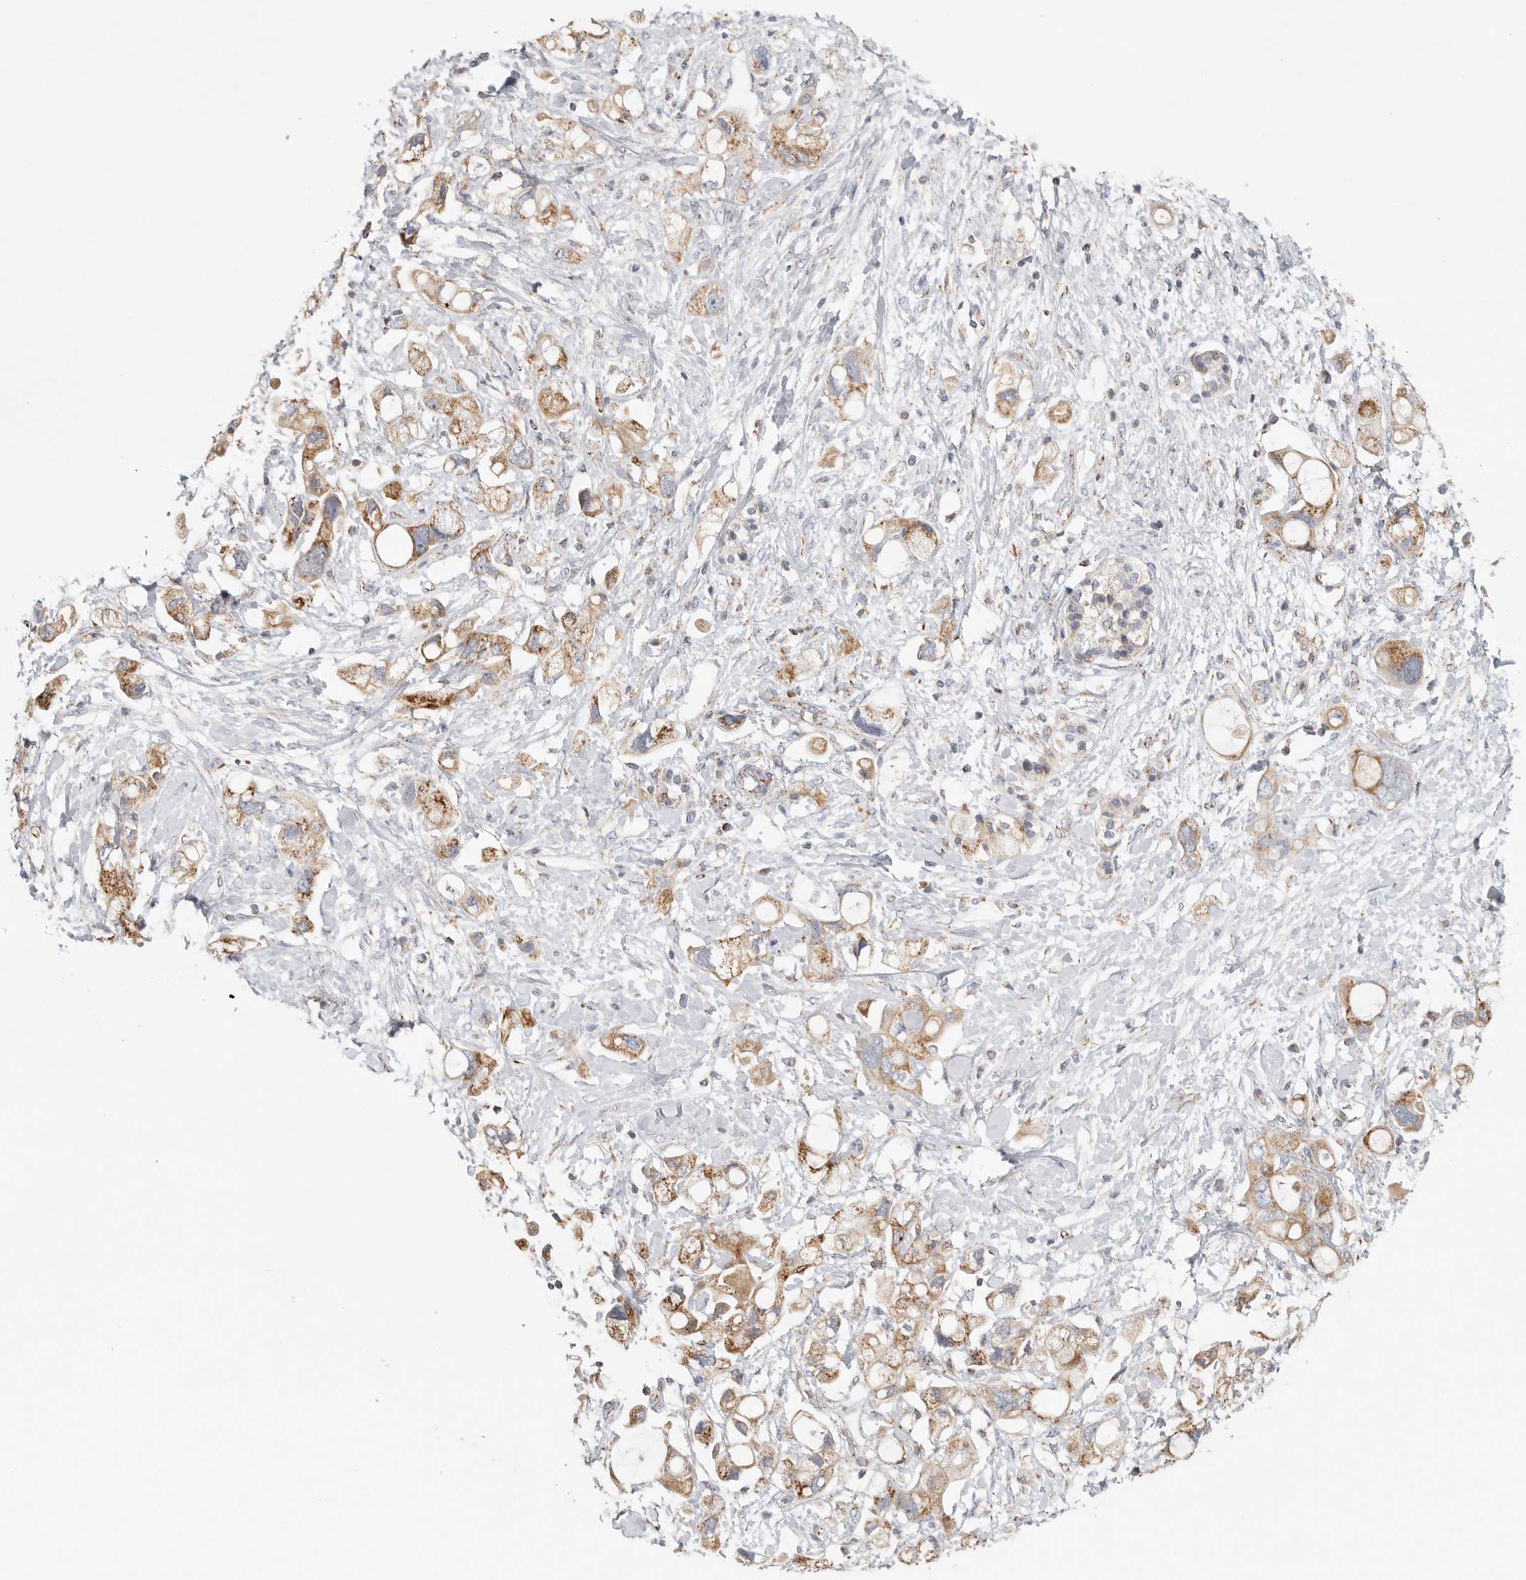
{"staining": {"intensity": "moderate", "quantity": ">75%", "location": "cytoplasmic/membranous"}, "tissue": "pancreatic cancer", "cell_type": "Tumor cells", "image_type": "cancer", "snomed": [{"axis": "morphology", "description": "Adenocarcinoma, NOS"}, {"axis": "topography", "description": "Pancreas"}], "caption": "Protein staining of pancreatic adenocarcinoma tissue reveals moderate cytoplasmic/membranous expression in about >75% of tumor cells.", "gene": "SLC25A26", "patient": {"sex": "female", "age": 56}}